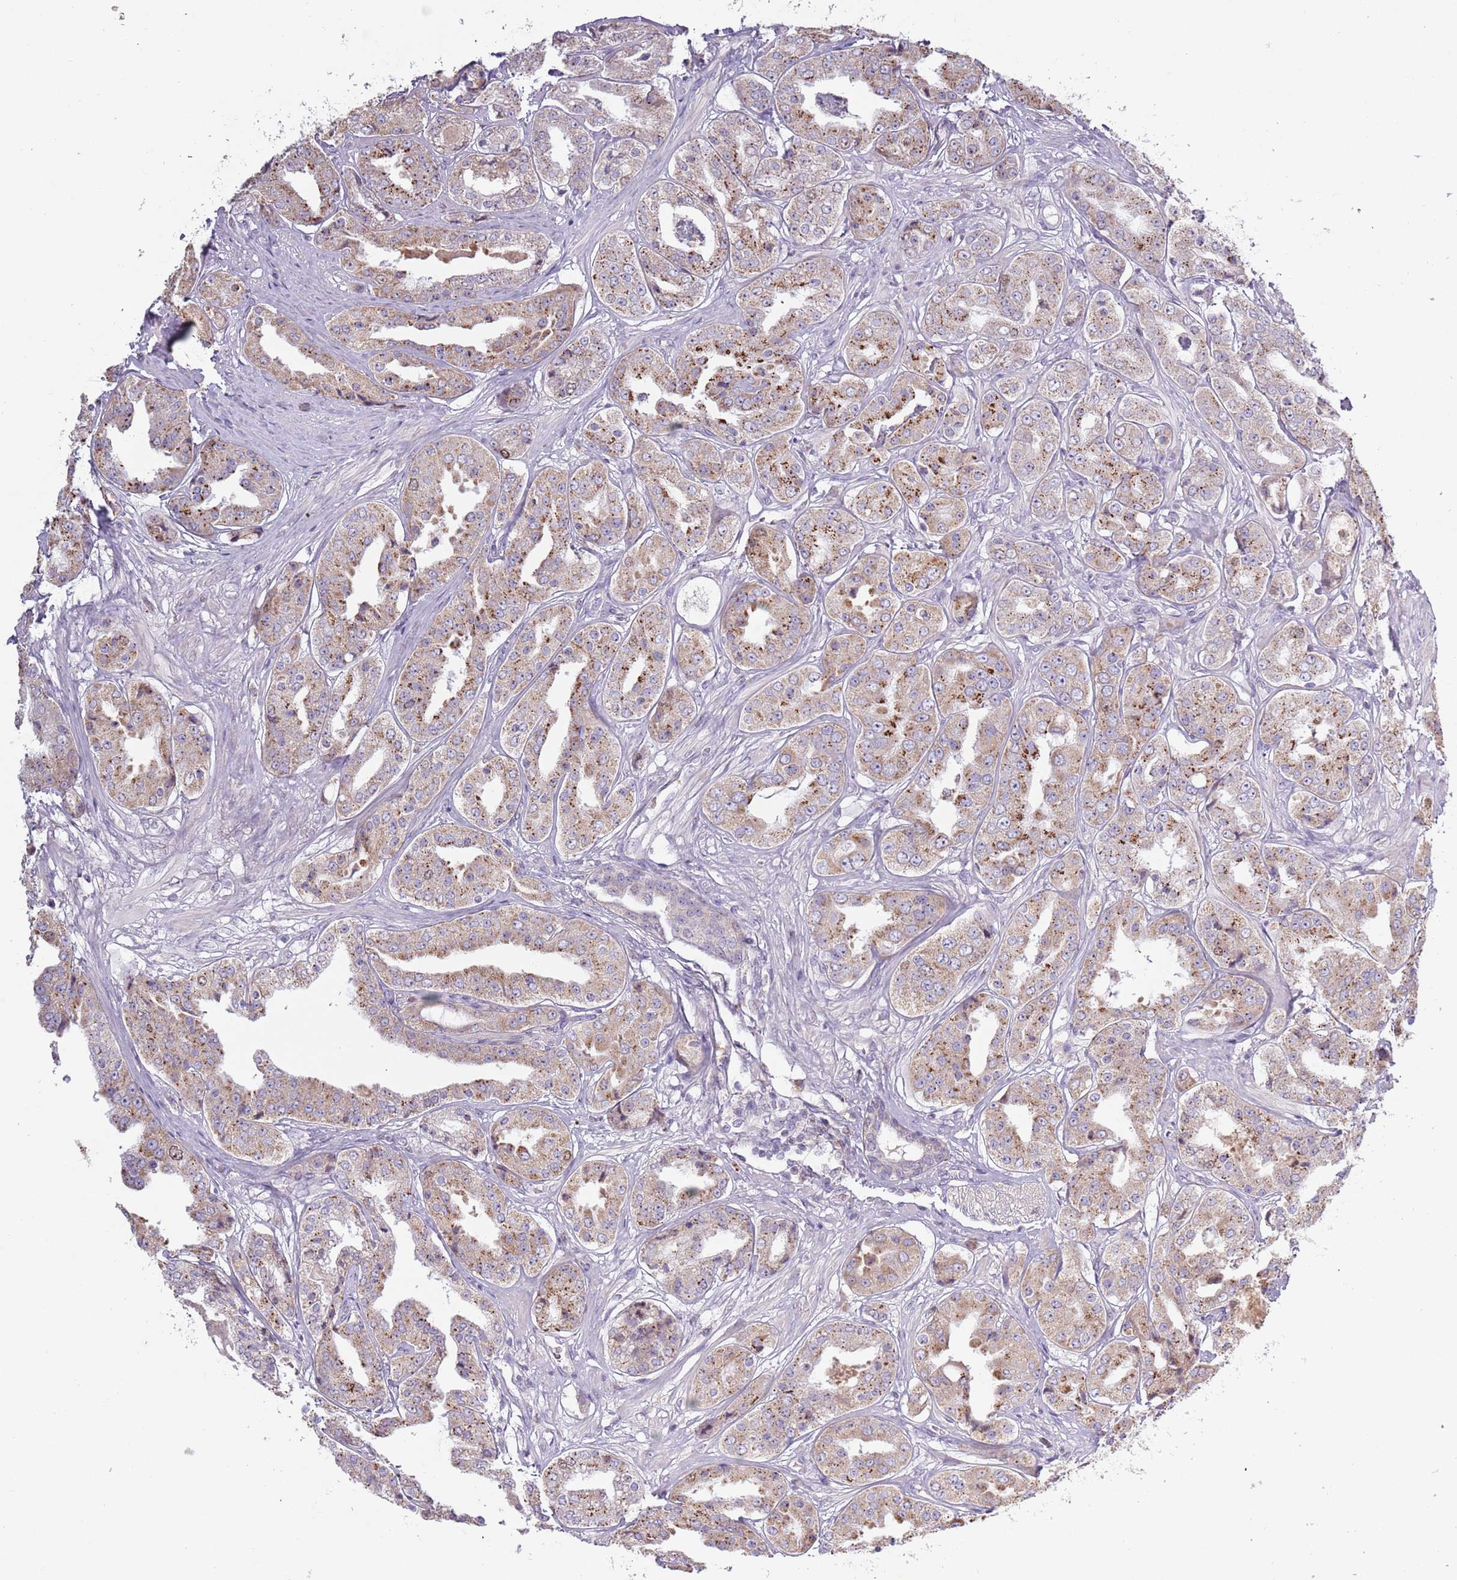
{"staining": {"intensity": "moderate", "quantity": "25%-75%", "location": "cytoplasmic/membranous"}, "tissue": "prostate cancer", "cell_type": "Tumor cells", "image_type": "cancer", "snomed": [{"axis": "morphology", "description": "Adenocarcinoma, High grade"}, {"axis": "topography", "description": "Prostate"}], "caption": "Immunohistochemistry of prostate adenocarcinoma (high-grade) reveals medium levels of moderate cytoplasmic/membranous positivity in approximately 25%-75% of tumor cells.", "gene": "SYS1", "patient": {"sex": "male", "age": 63}}